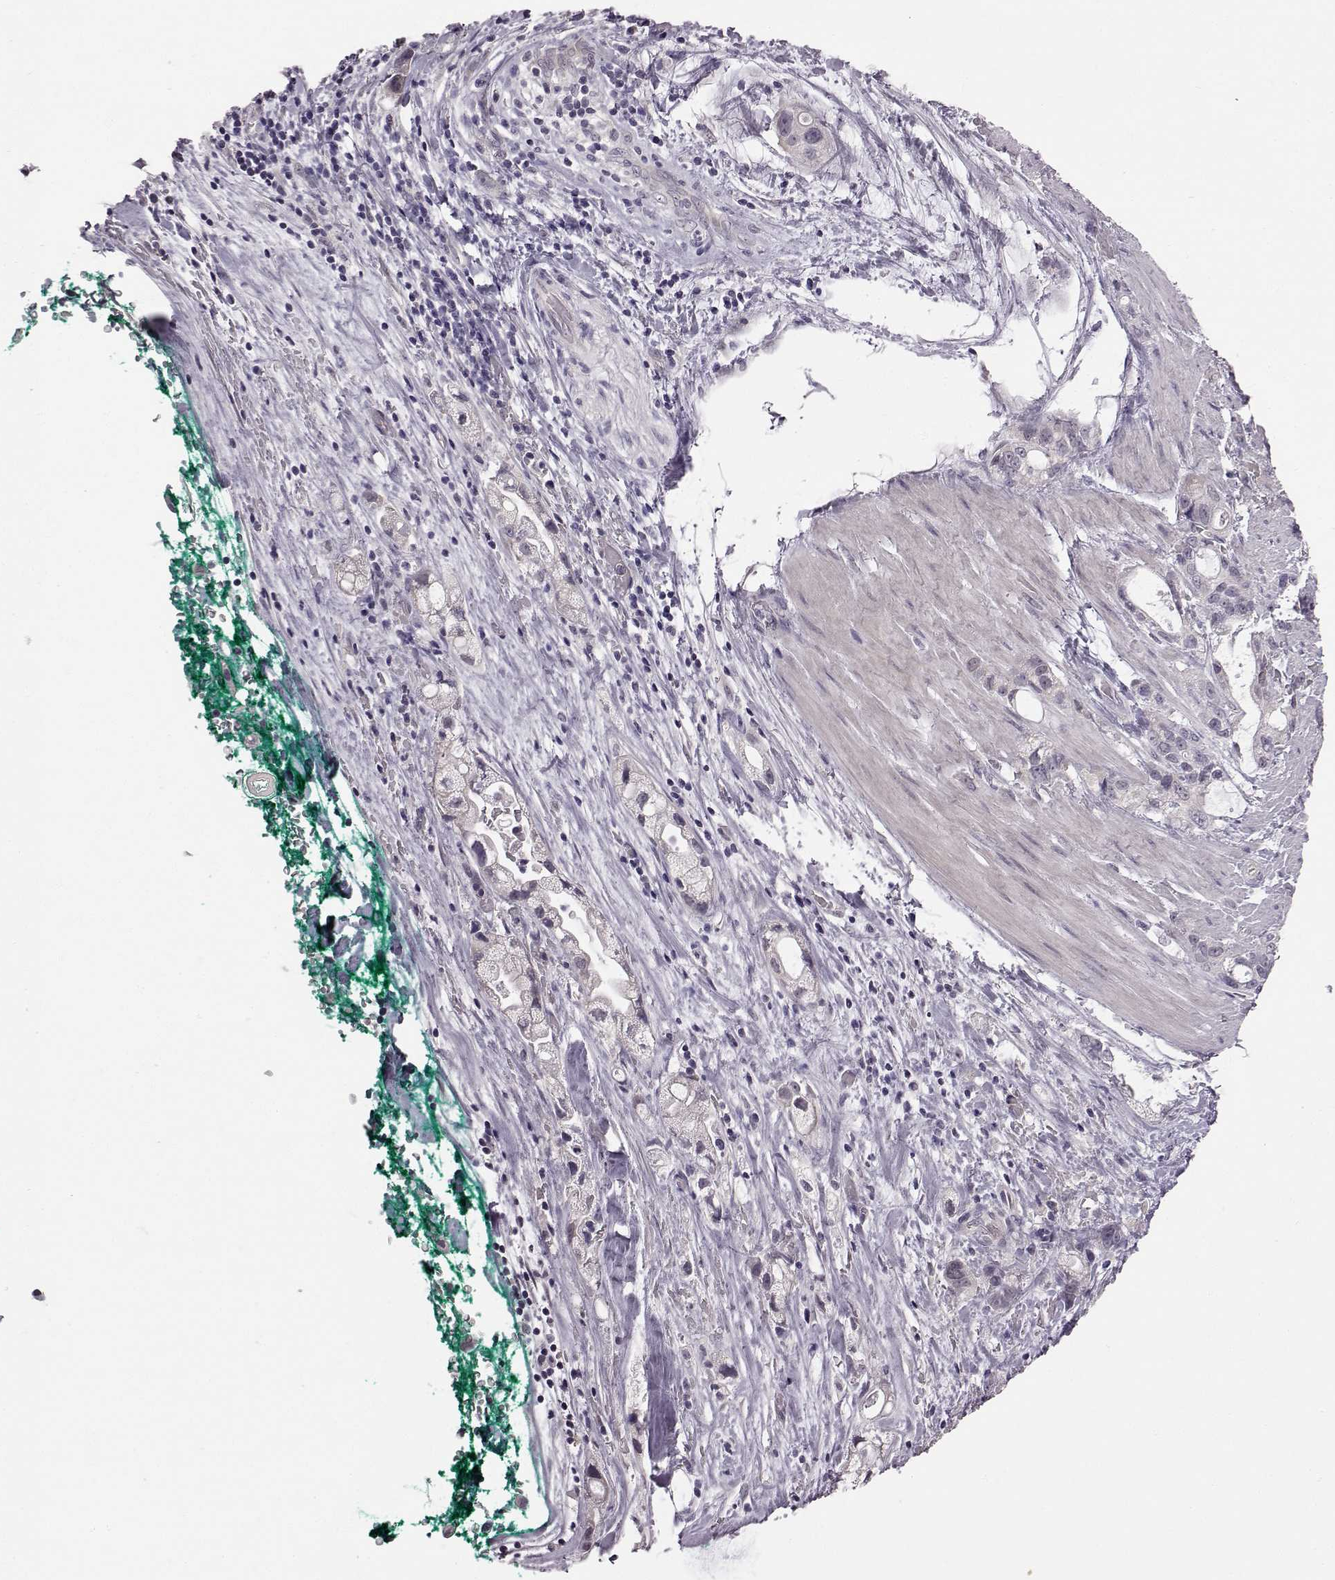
{"staining": {"intensity": "negative", "quantity": "none", "location": "none"}, "tissue": "stomach cancer", "cell_type": "Tumor cells", "image_type": "cancer", "snomed": [{"axis": "morphology", "description": "Adenocarcinoma, NOS"}, {"axis": "topography", "description": "Stomach"}], "caption": "Immunohistochemical staining of human stomach cancer demonstrates no significant expression in tumor cells.", "gene": "C10orf62", "patient": {"sex": "male", "age": 63}}